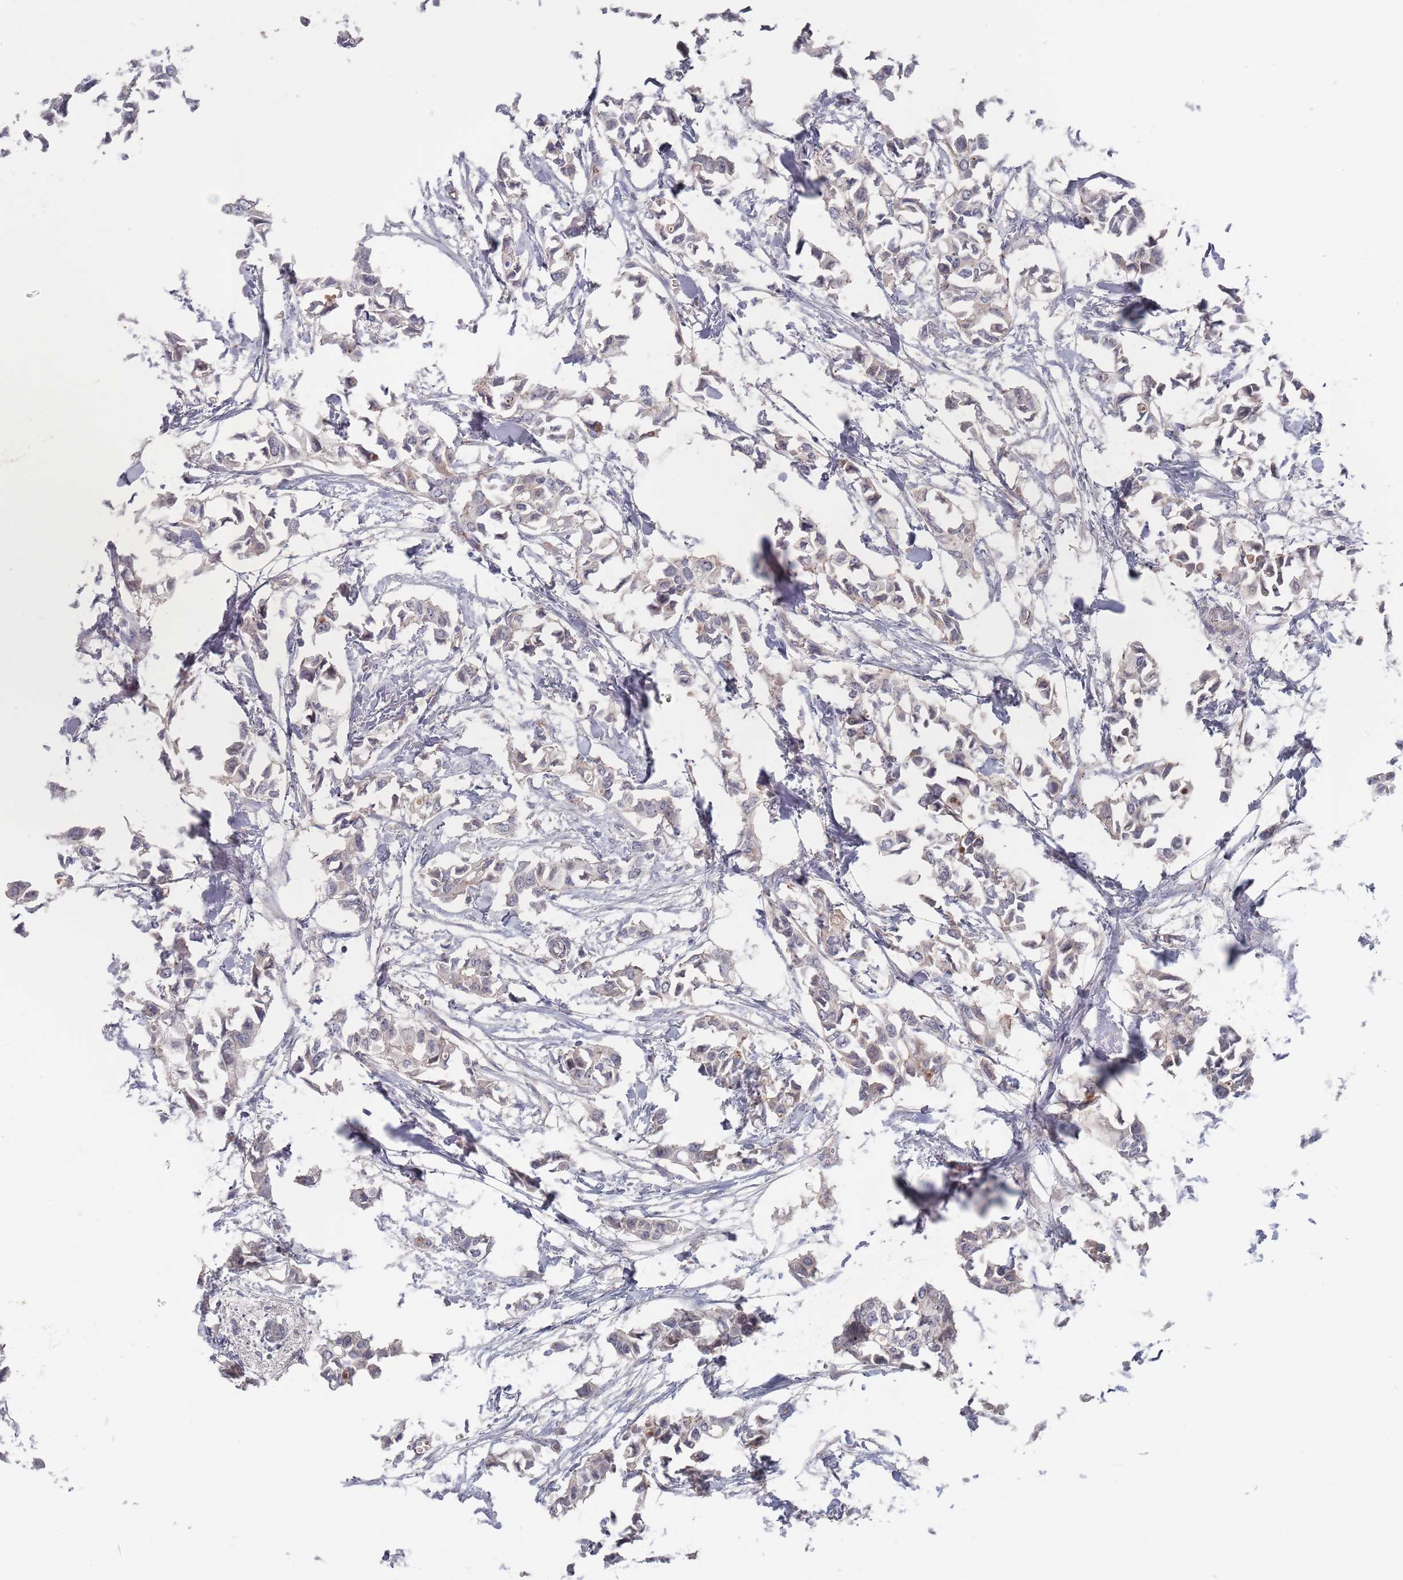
{"staining": {"intensity": "negative", "quantity": "none", "location": "none"}, "tissue": "breast cancer", "cell_type": "Tumor cells", "image_type": "cancer", "snomed": [{"axis": "morphology", "description": "Duct carcinoma"}, {"axis": "topography", "description": "Breast"}], "caption": "Tumor cells are negative for protein expression in human breast cancer. (DAB (3,3'-diaminobenzidine) immunohistochemistry (IHC), high magnification).", "gene": "PLEKHA4", "patient": {"sex": "female", "age": 41}}